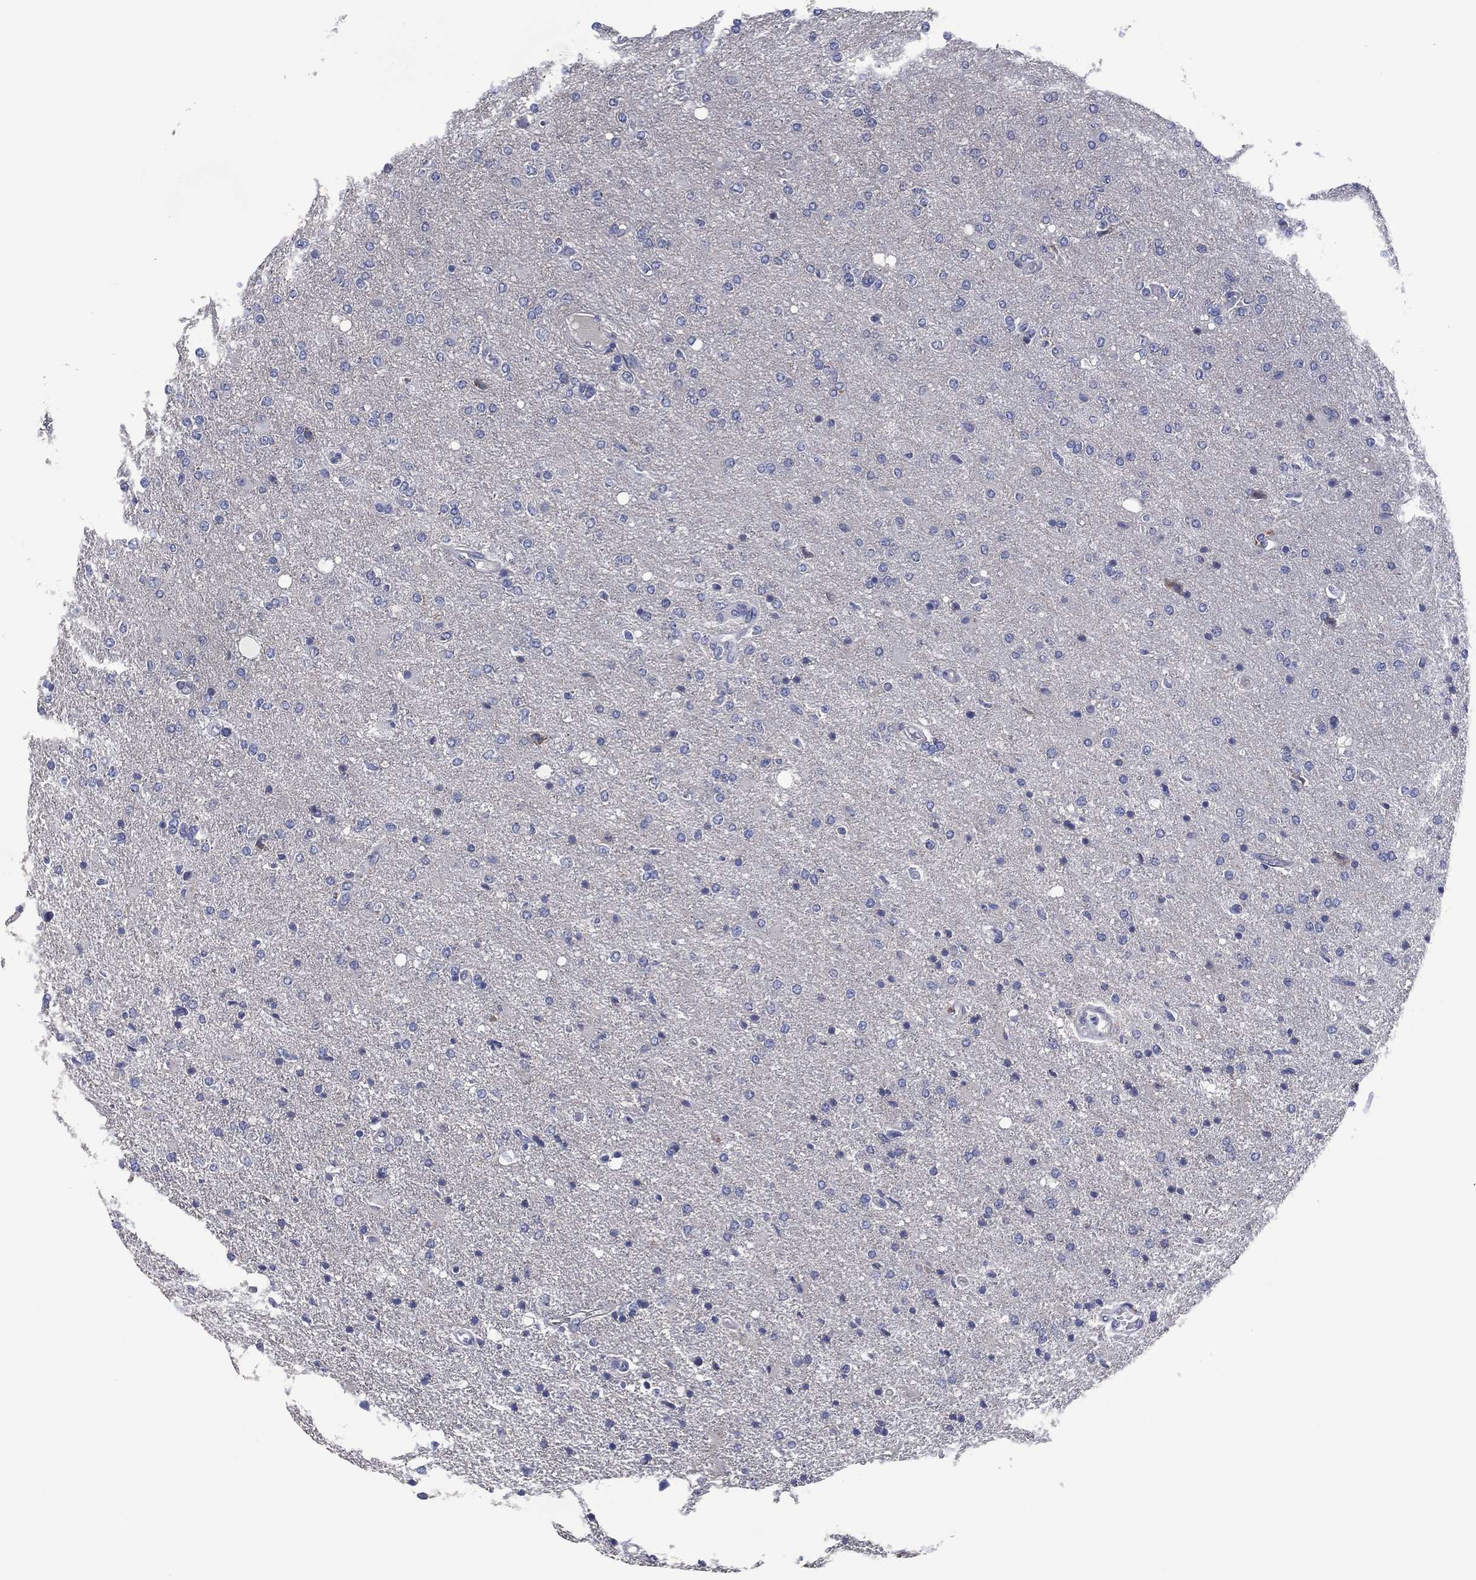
{"staining": {"intensity": "negative", "quantity": "none", "location": "none"}, "tissue": "glioma", "cell_type": "Tumor cells", "image_type": "cancer", "snomed": [{"axis": "morphology", "description": "Glioma, malignant, High grade"}, {"axis": "topography", "description": "Cerebral cortex"}], "caption": "Immunohistochemistry (IHC) of human glioma displays no staining in tumor cells.", "gene": "USP26", "patient": {"sex": "male", "age": 70}}